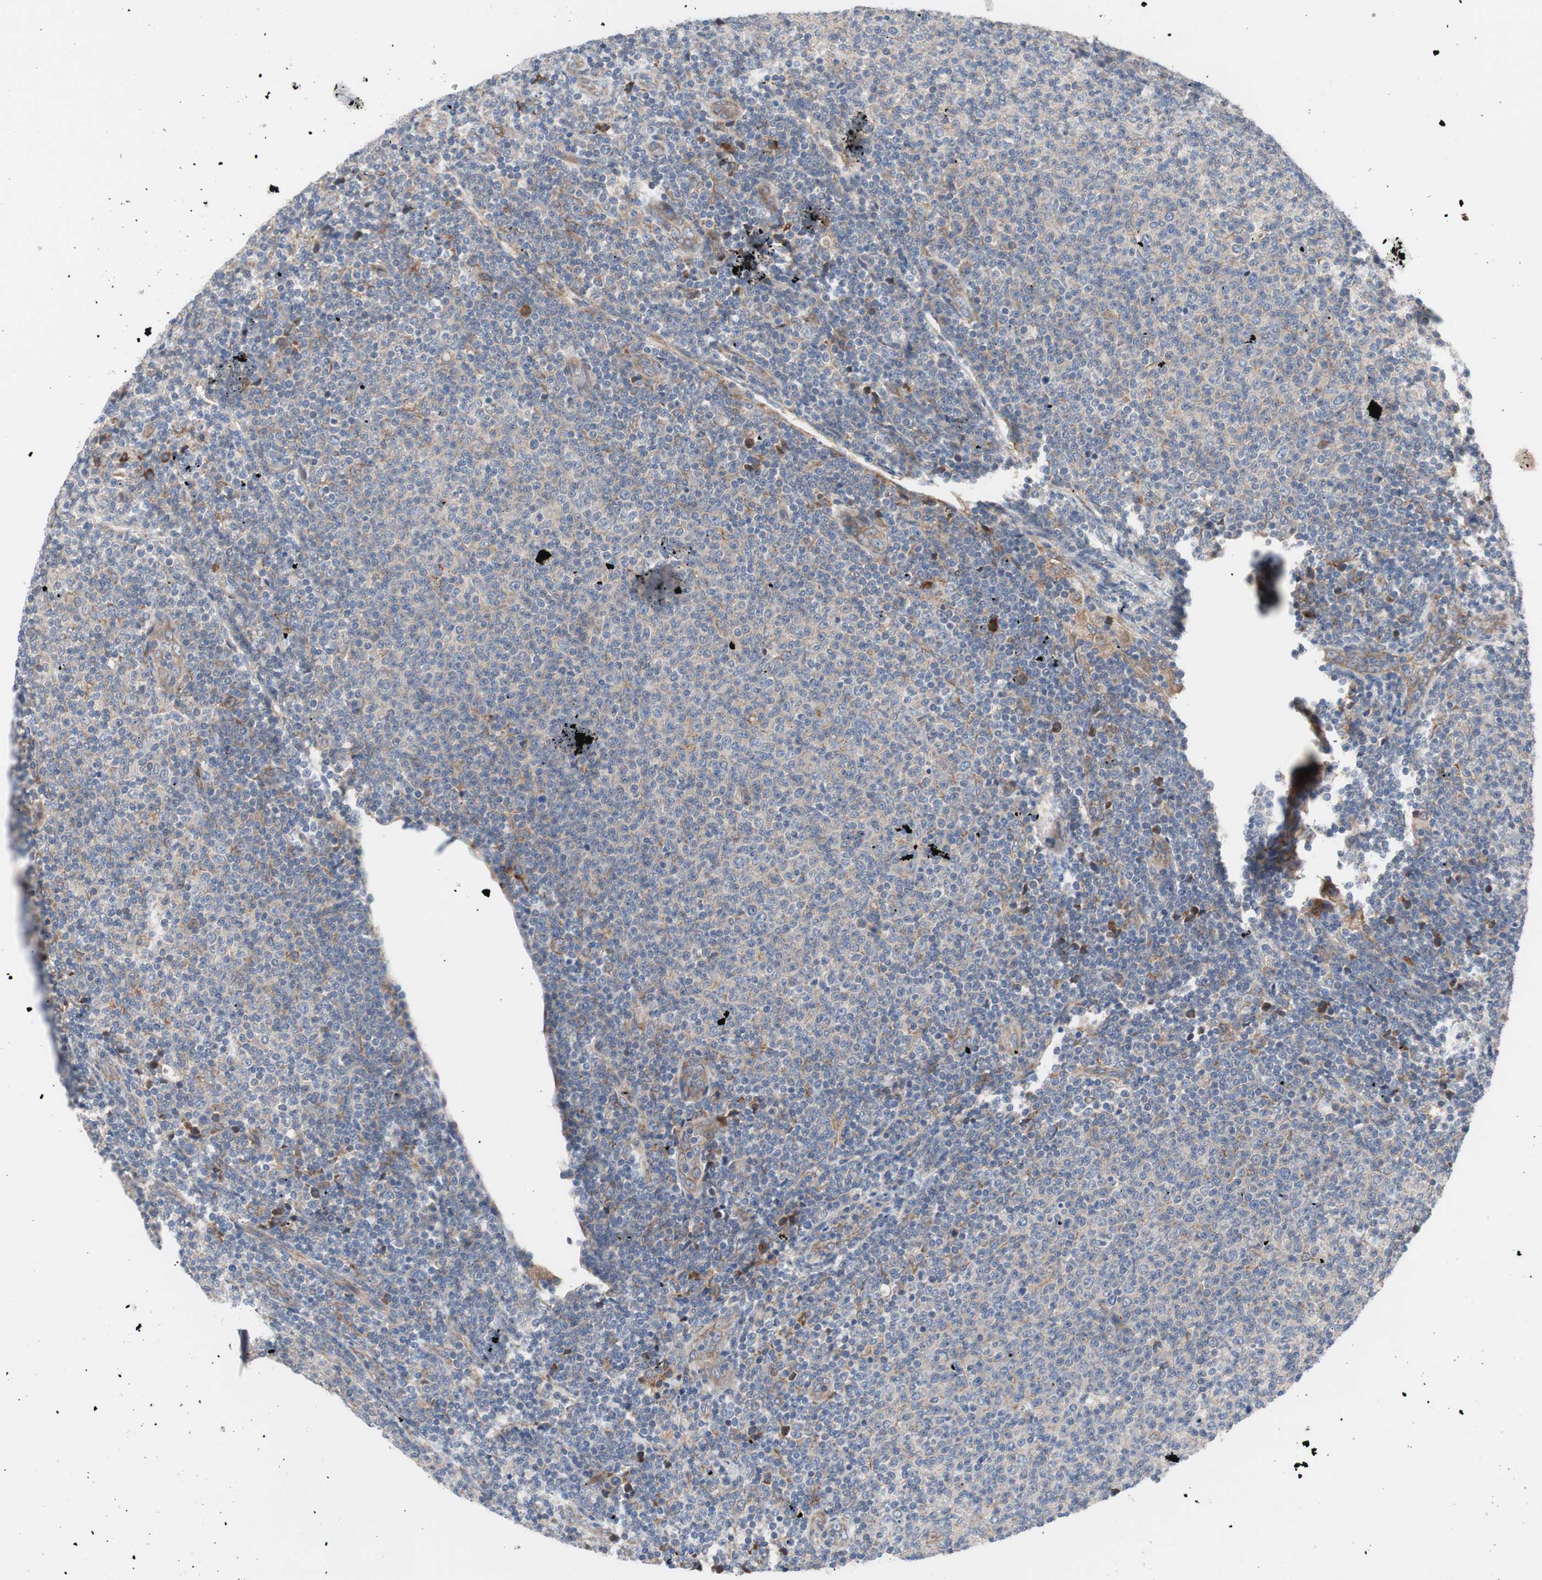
{"staining": {"intensity": "negative", "quantity": "none", "location": "none"}, "tissue": "lymphoma", "cell_type": "Tumor cells", "image_type": "cancer", "snomed": [{"axis": "morphology", "description": "Malignant lymphoma, non-Hodgkin's type, Low grade"}, {"axis": "topography", "description": "Lymph node"}], "caption": "The photomicrograph shows no staining of tumor cells in lymphoma.", "gene": "KANSL1", "patient": {"sex": "male", "age": 66}}